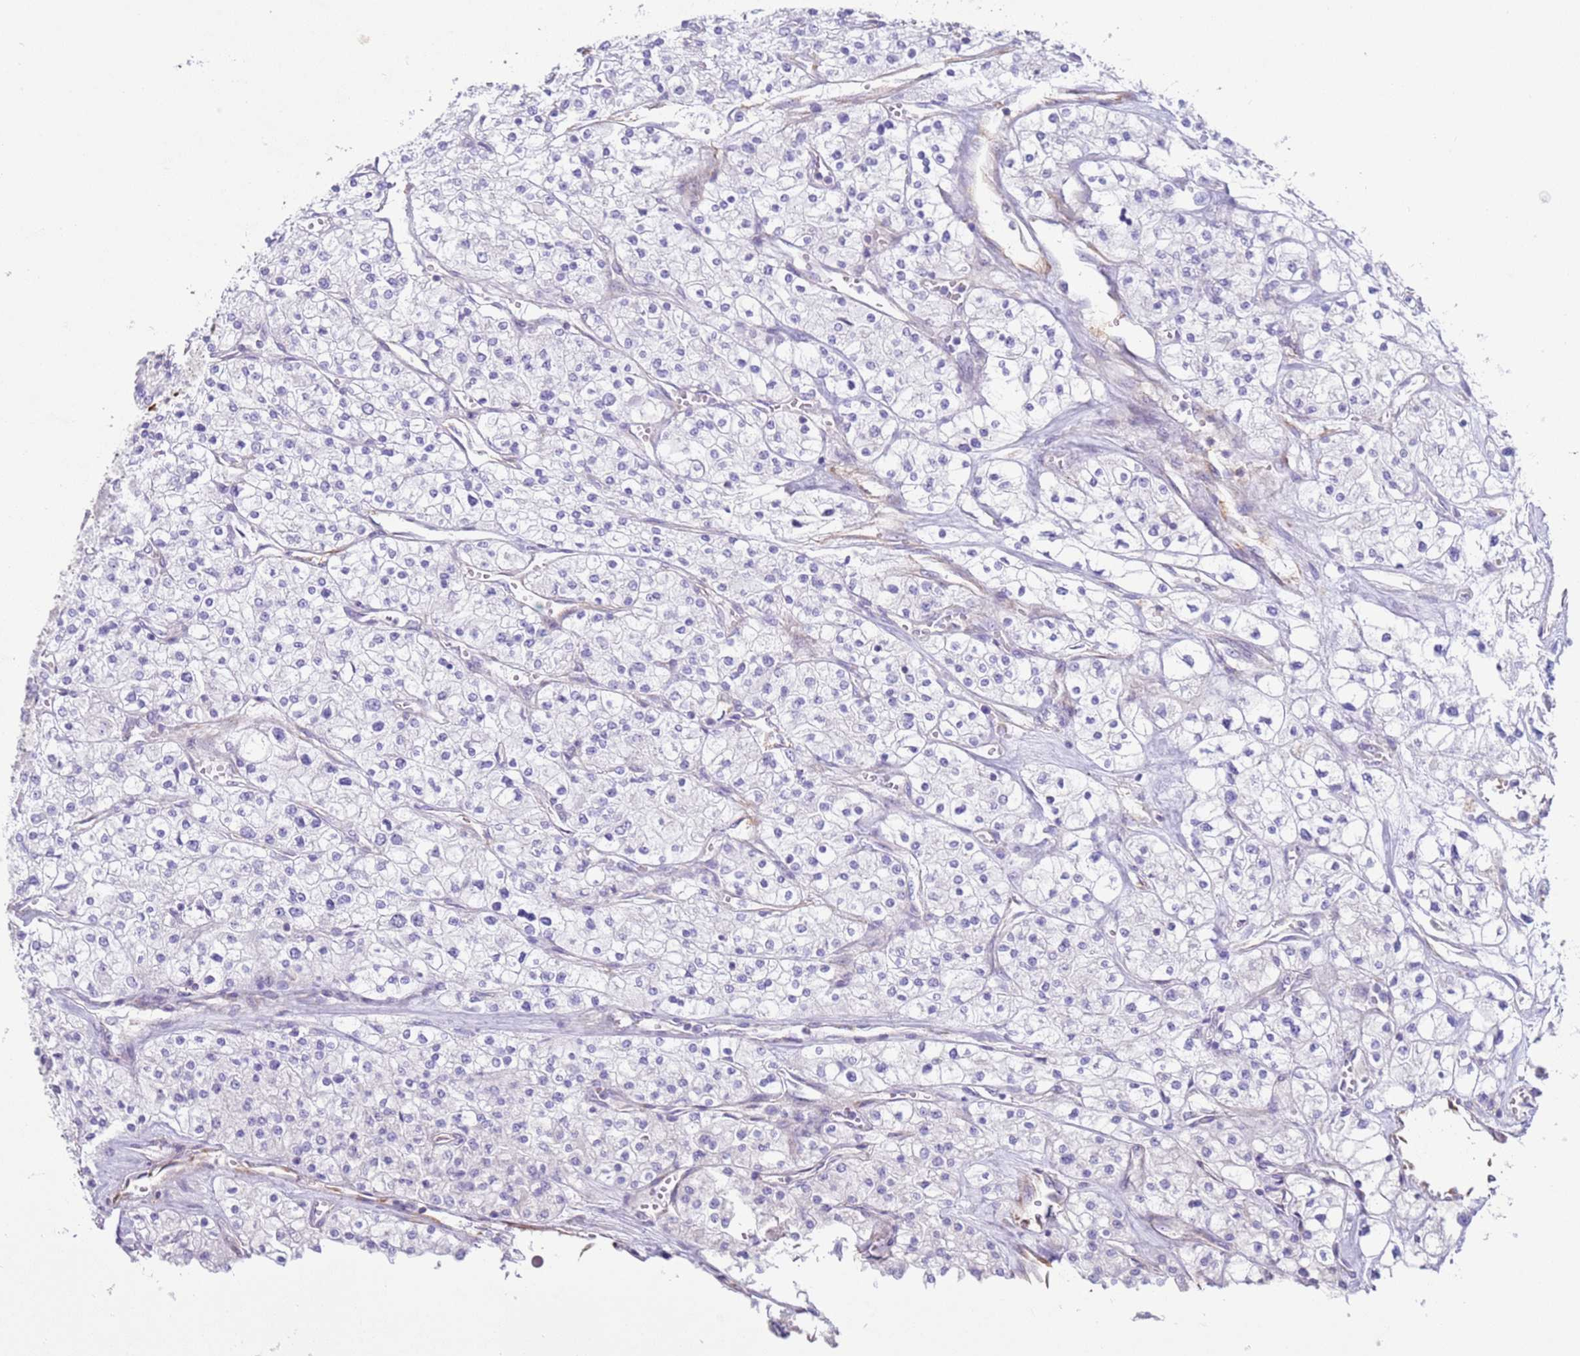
{"staining": {"intensity": "negative", "quantity": "none", "location": "none"}, "tissue": "renal cancer", "cell_type": "Tumor cells", "image_type": "cancer", "snomed": [{"axis": "morphology", "description": "Adenocarcinoma, NOS"}, {"axis": "topography", "description": "Kidney"}], "caption": "The micrograph shows no significant staining in tumor cells of adenocarcinoma (renal). The staining is performed using DAB brown chromogen with nuclei counter-stained in using hematoxylin.", "gene": "HEATR1", "patient": {"sex": "male", "age": 80}}